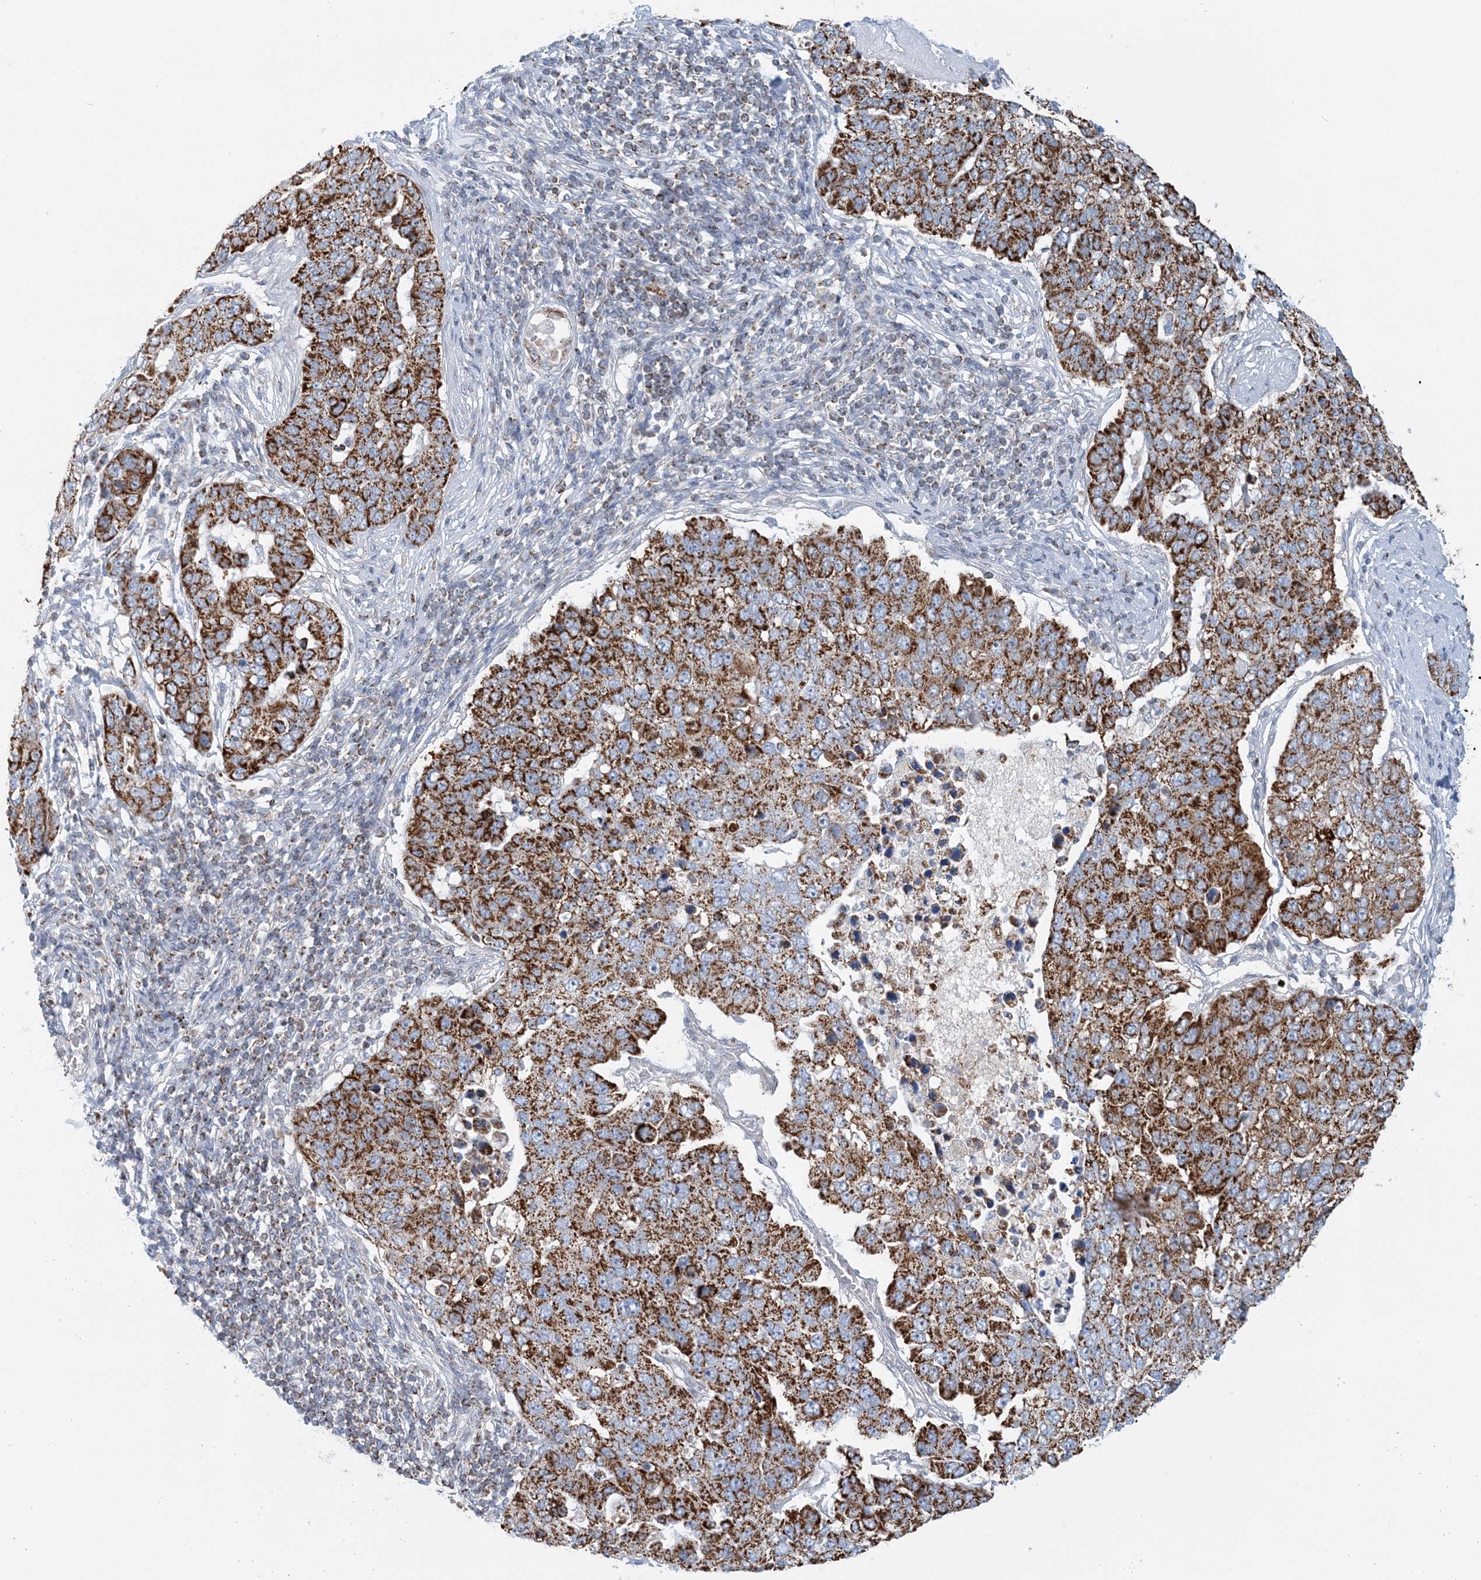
{"staining": {"intensity": "strong", "quantity": ">75%", "location": "cytoplasmic/membranous"}, "tissue": "pancreatic cancer", "cell_type": "Tumor cells", "image_type": "cancer", "snomed": [{"axis": "morphology", "description": "Adenocarcinoma, NOS"}, {"axis": "topography", "description": "Pancreas"}], "caption": "Immunohistochemistry (IHC) (DAB (3,3'-diaminobenzidine)) staining of human pancreatic cancer exhibits strong cytoplasmic/membranous protein expression in about >75% of tumor cells. (brown staining indicates protein expression, while blue staining denotes nuclei).", "gene": "BDH1", "patient": {"sex": "female", "age": 61}}